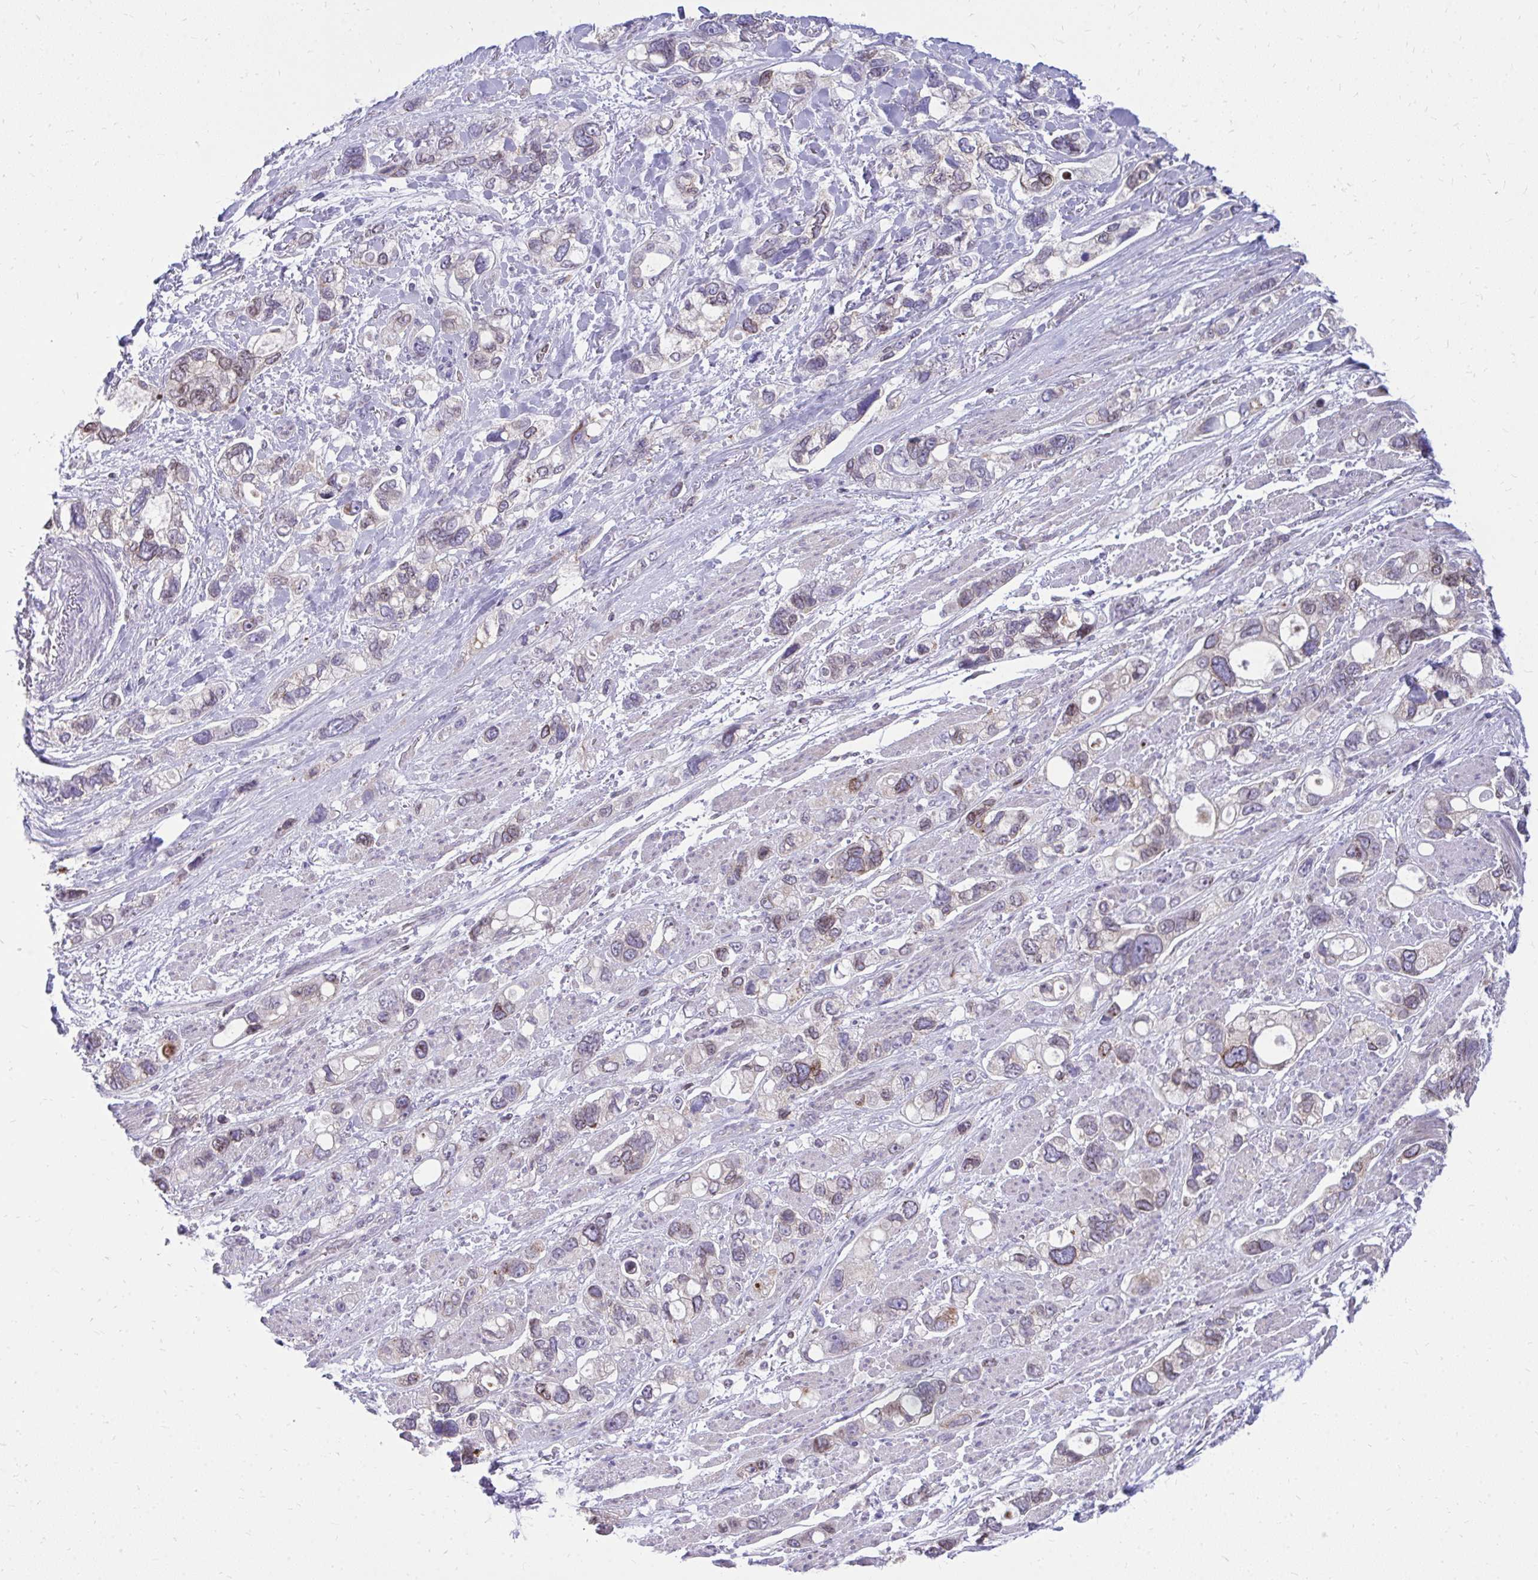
{"staining": {"intensity": "weak", "quantity": "<25%", "location": "cytoplasmic/membranous,nuclear"}, "tissue": "stomach cancer", "cell_type": "Tumor cells", "image_type": "cancer", "snomed": [{"axis": "morphology", "description": "Adenocarcinoma, NOS"}, {"axis": "topography", "description": "Stomach, upper"}], "caption": "Tumor cells are negative for protein expression in human adenocarcinoma (stomach).", "gene": "RPS6KA2", "patient": {"sex": "female", "age": 81}}